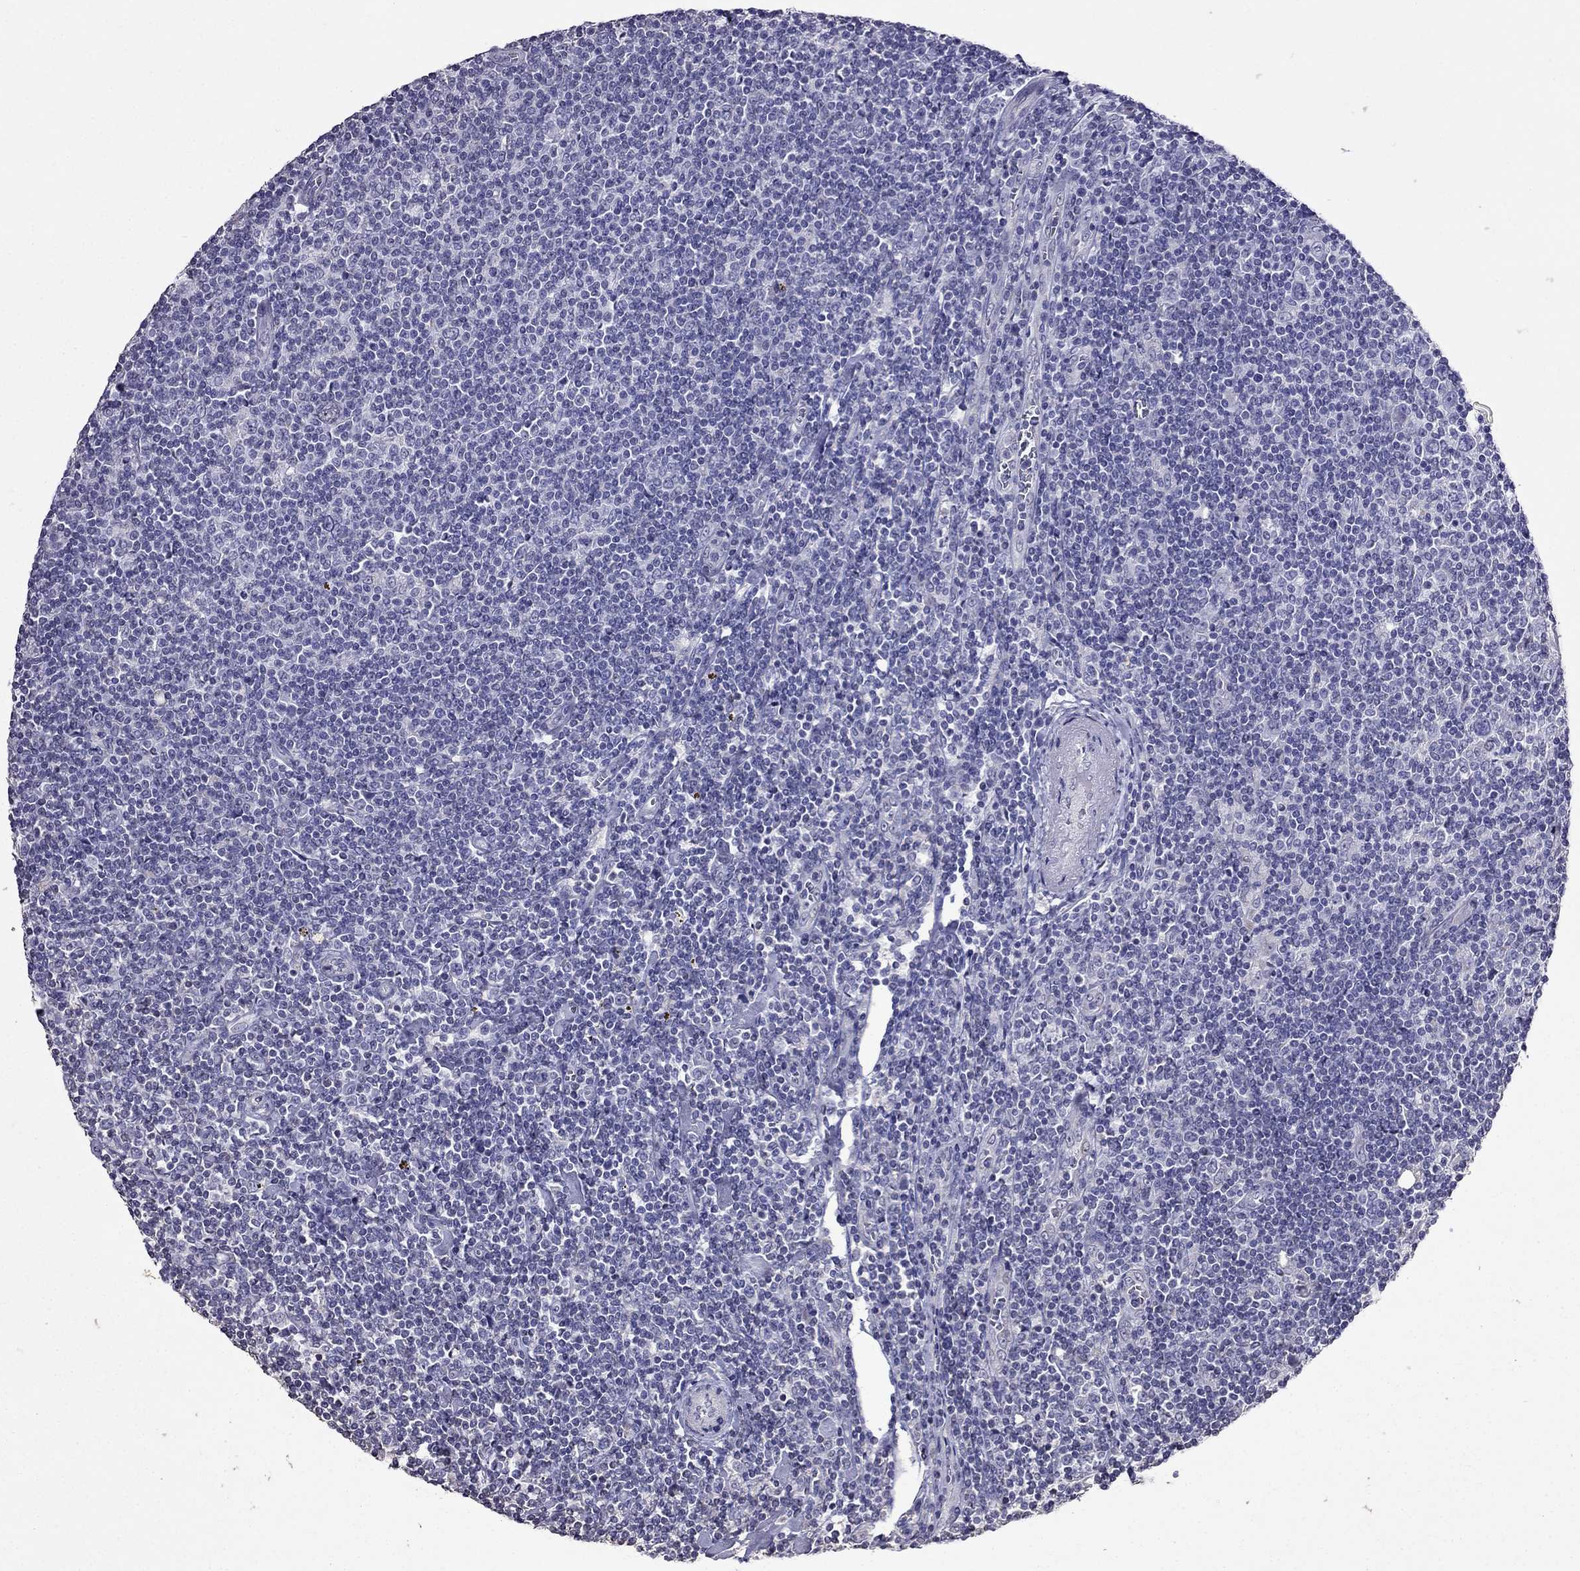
{"staining": {"intensity": "negative", "quantity": "none", "location": "none"}, "tissue": "lymphoma", "cell_type": "Tumor cells", "image_type": "cancer", "snomed": [{"axis": "morphology", "description": "Hodgkin's disease, NOS"}, {"axis": "topography", "description": "Lymph node"}], "caption": "The immunohistochemistry histopathology image has no significant expression in tumor cells of lymphoma tissue.", "gene": "AK5", "patient": {"sex": "male", "age": 40}}